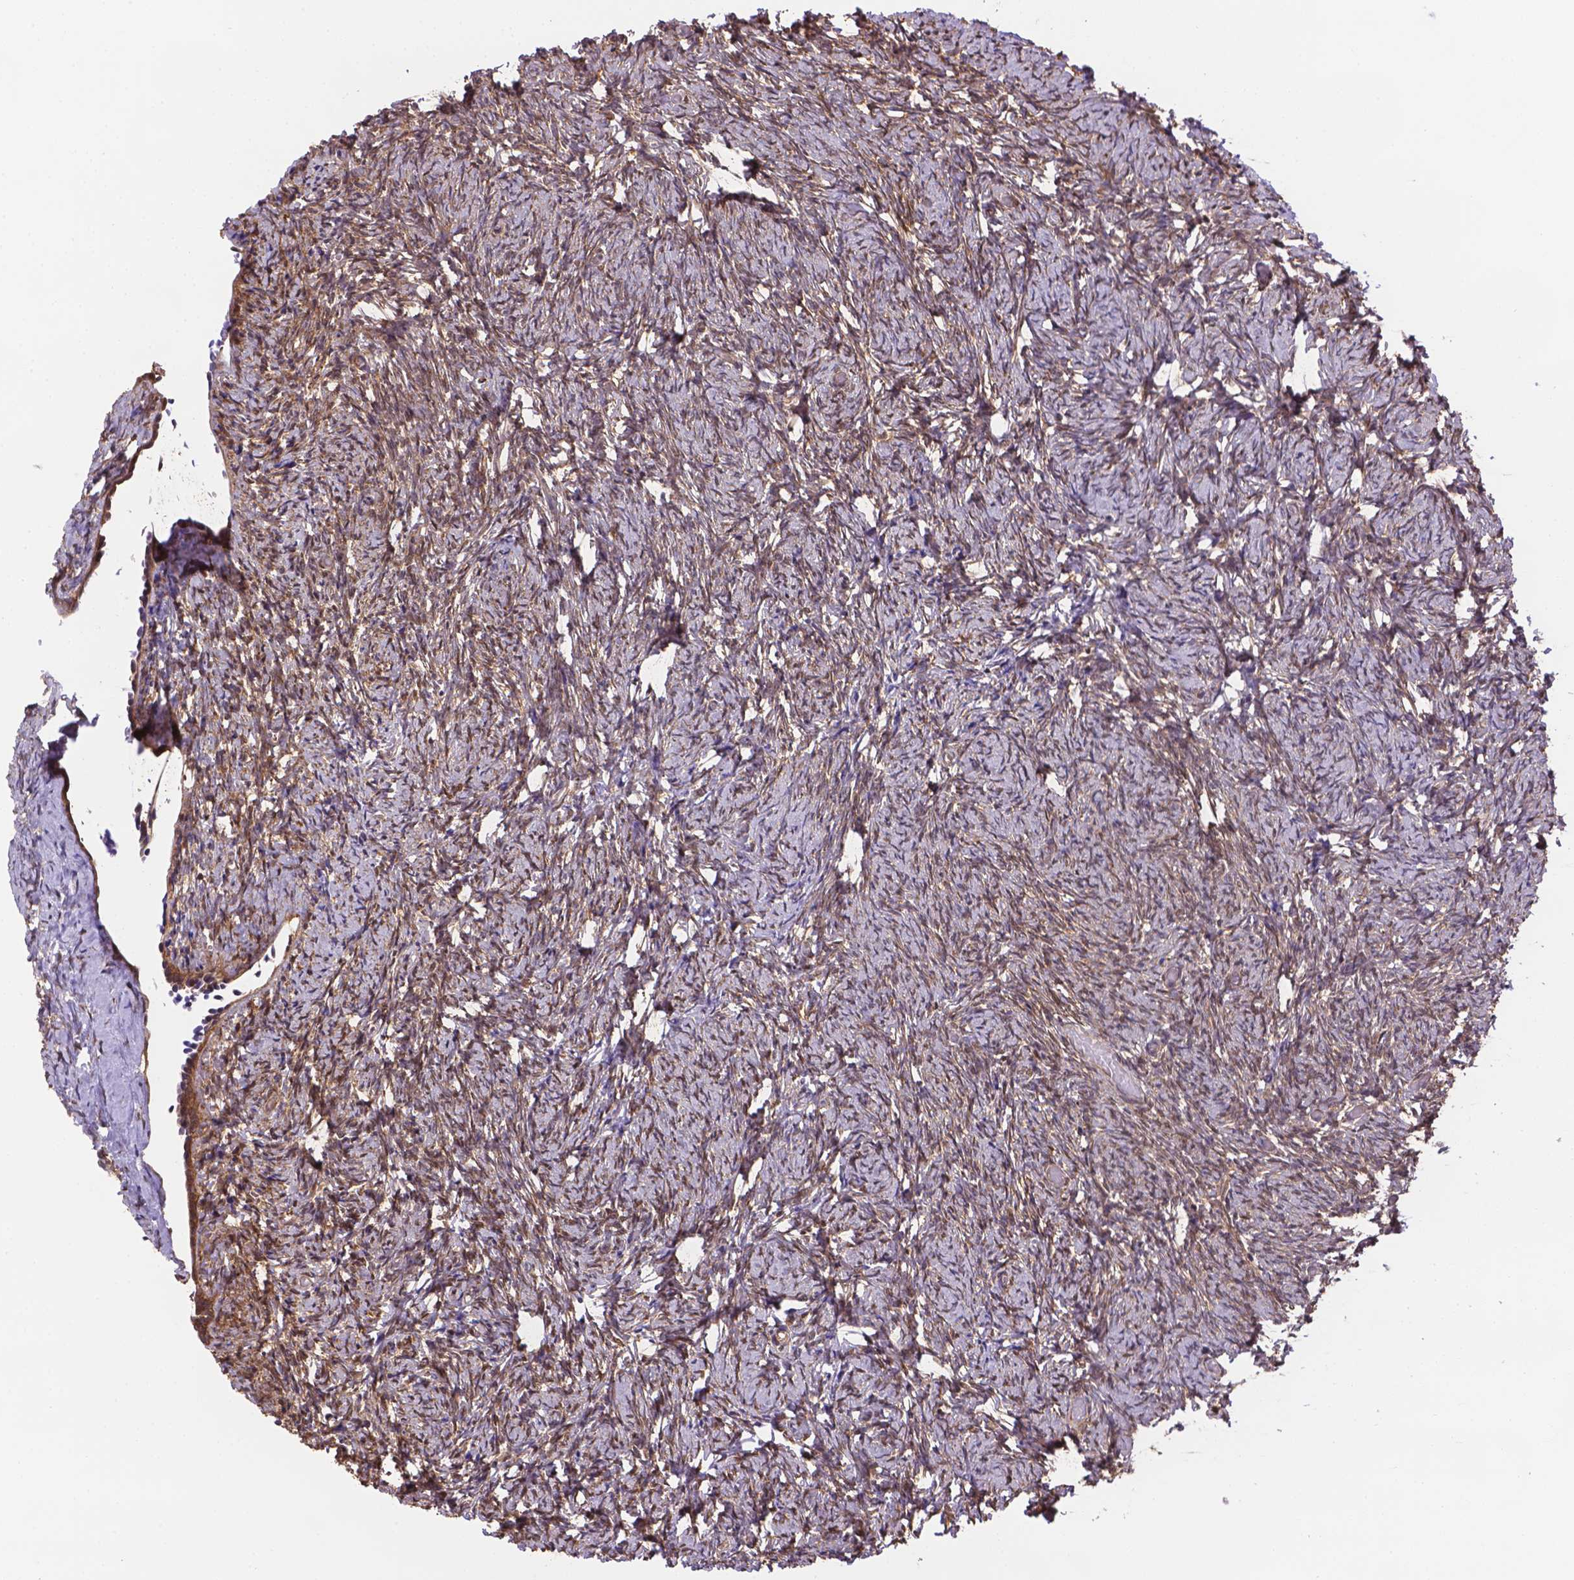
{"staining": {"intensity": "weak", "quantity": ">75%", "location": "cytoplasmic/membranous,nuclear"}, "tissue": "ovary", "cell_type": "Follicle cells", "image_type": "normal", "snomed": [{"axis": "morphology", "description": "Normal tissue, NOS"}, {"axis": "topography", "description": "Ovary"}], "caption": "Immunohistochemical staining of benign ovary displays low levels of weak cytoplasmic/membranous,nuclear staining in about >75% of follicle cells.", "gene": "YAP1", "patient": {"sex": "female", "age": 39}}